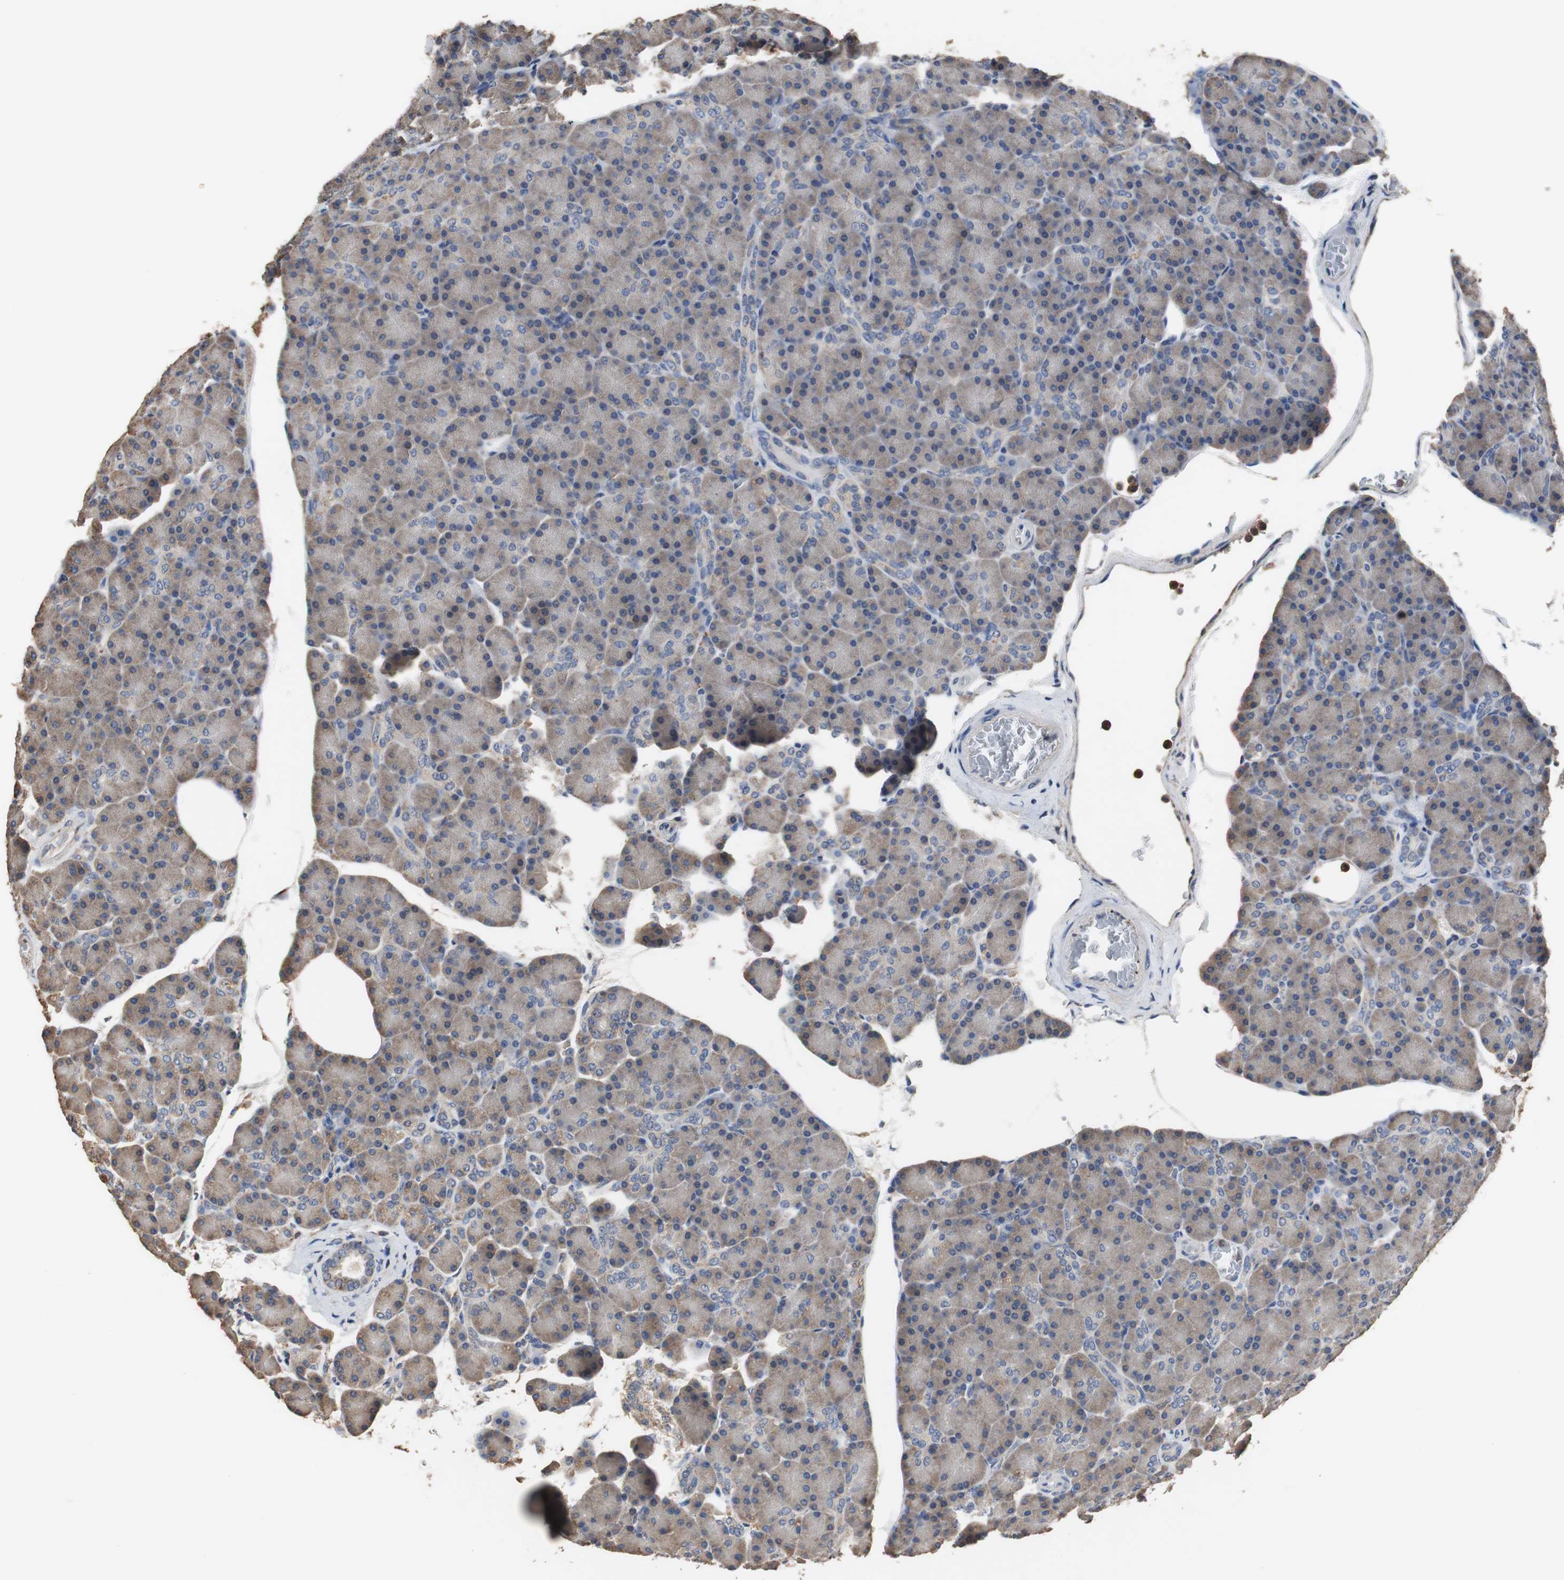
{"staining": {"intensity": "moderate", "quantity": "<25%", "location": "cytoplasmic/membranous"}, "tissue": "pancreas", "cell_type": "Exocrine glandular cells", "image_type": "normal", "snomed": [{"axis": "morphology", "description": "Normal tissue, NOS"}, {"axis": "topography", "description": "Pancreas"}], "caption": "Immunohistochemical staining of normal pancreas reveals low levels of moderate cytoplasmic/membranous positivity in about <25% of exocrine glandular cells.", "gene": "SCIMP", "patient": {"sex": "female", "age": 43}}